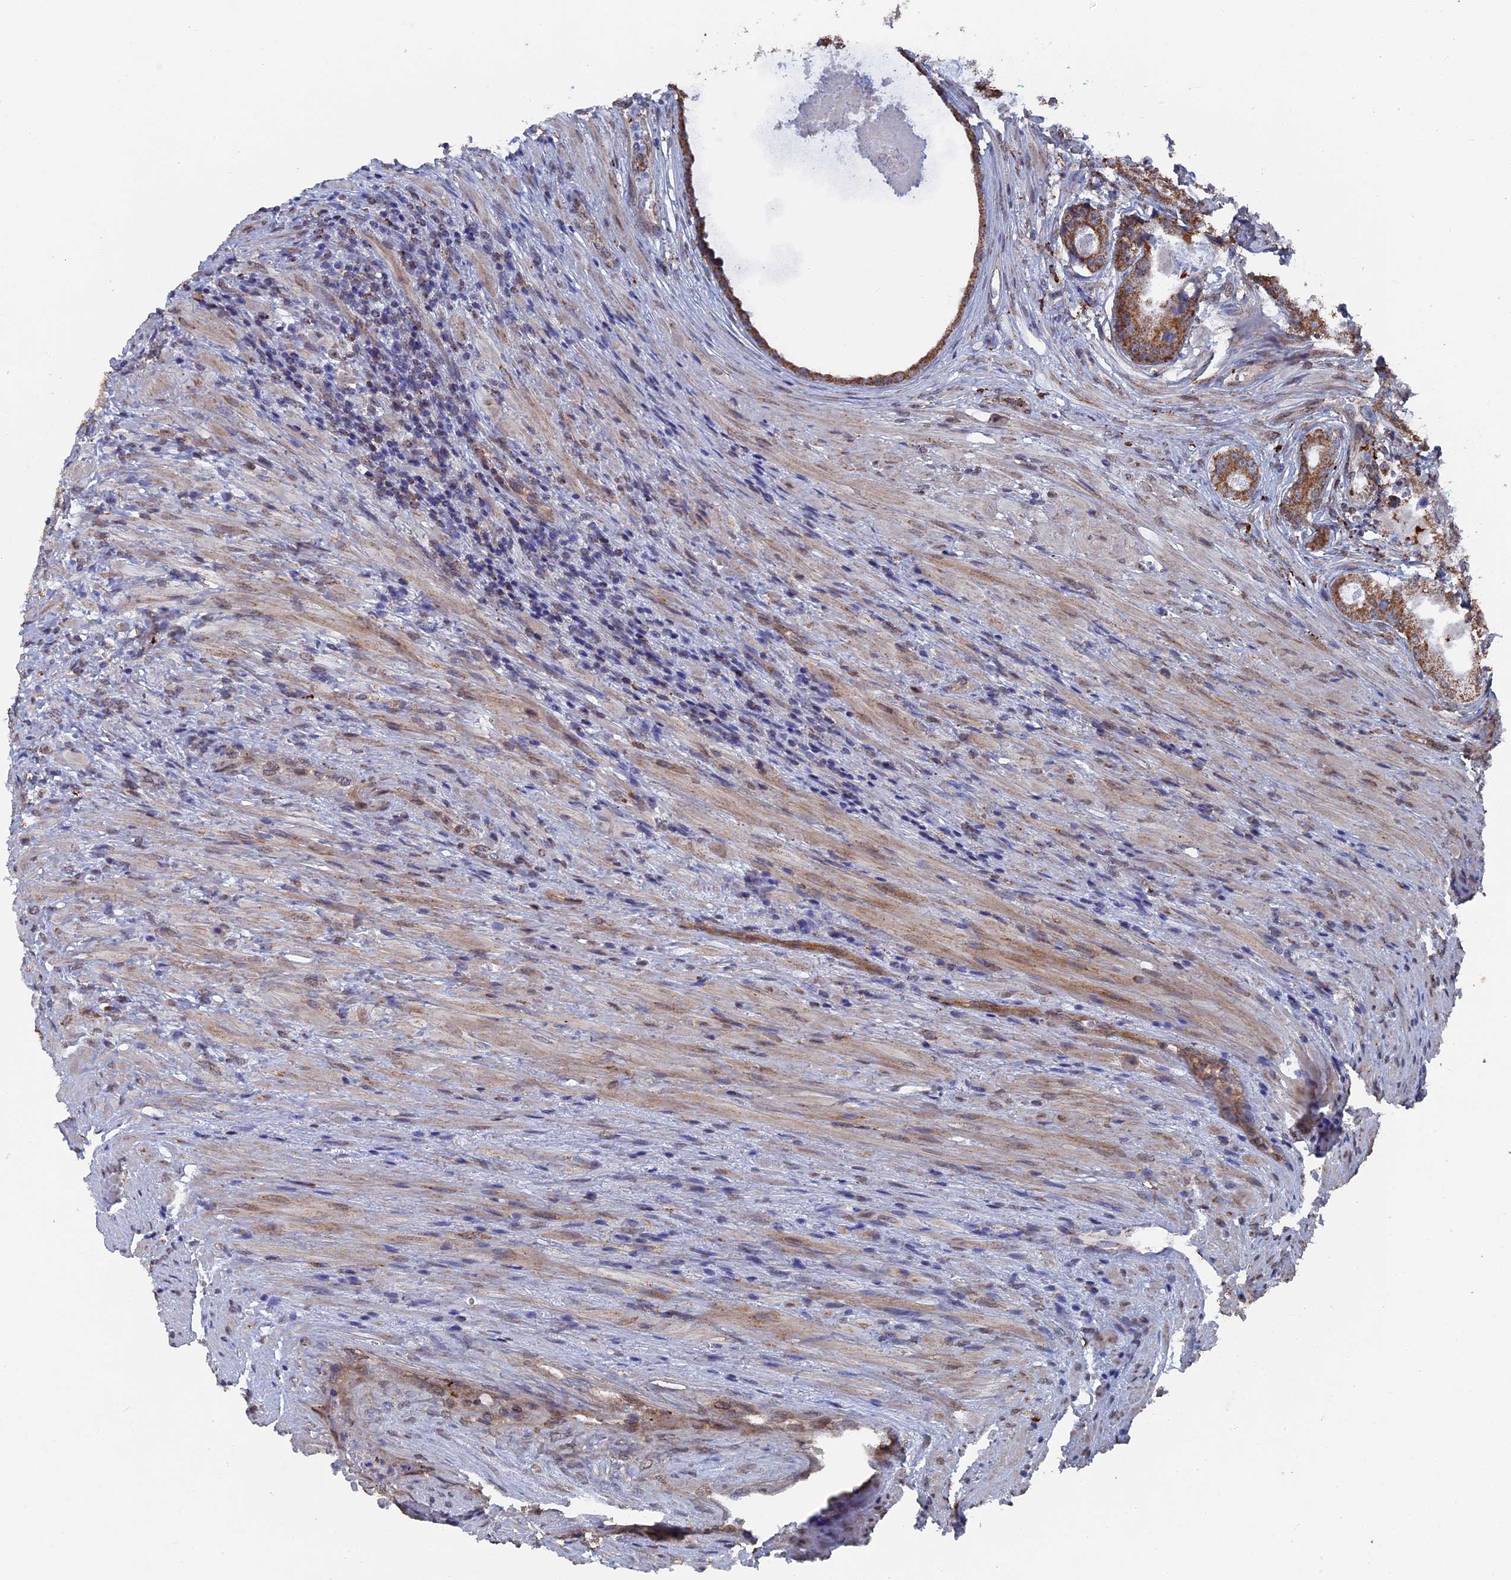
{"staining": {"intensity": "moderate", "quantity": "25%-75%", "location": "cytoplasmic/membranous"}, "tissue": "prostate cancer", "cell_type": "Tumor cells", "image_type": "cancer", "snomed": [{"axis": "morphology", "description": "Adenocarcinoma, Low grade"}, {"axis": "topography", "description": "Prostate"}], "caption": "Human prostate low-grade adenocarcinoma stained with a brown dye reveals moderate cytoplasmic/membranous positive expression in about 25%-75% of tumor cells.", "gene": "SMG9", "patient": {"sex": "male", "age": 68}}